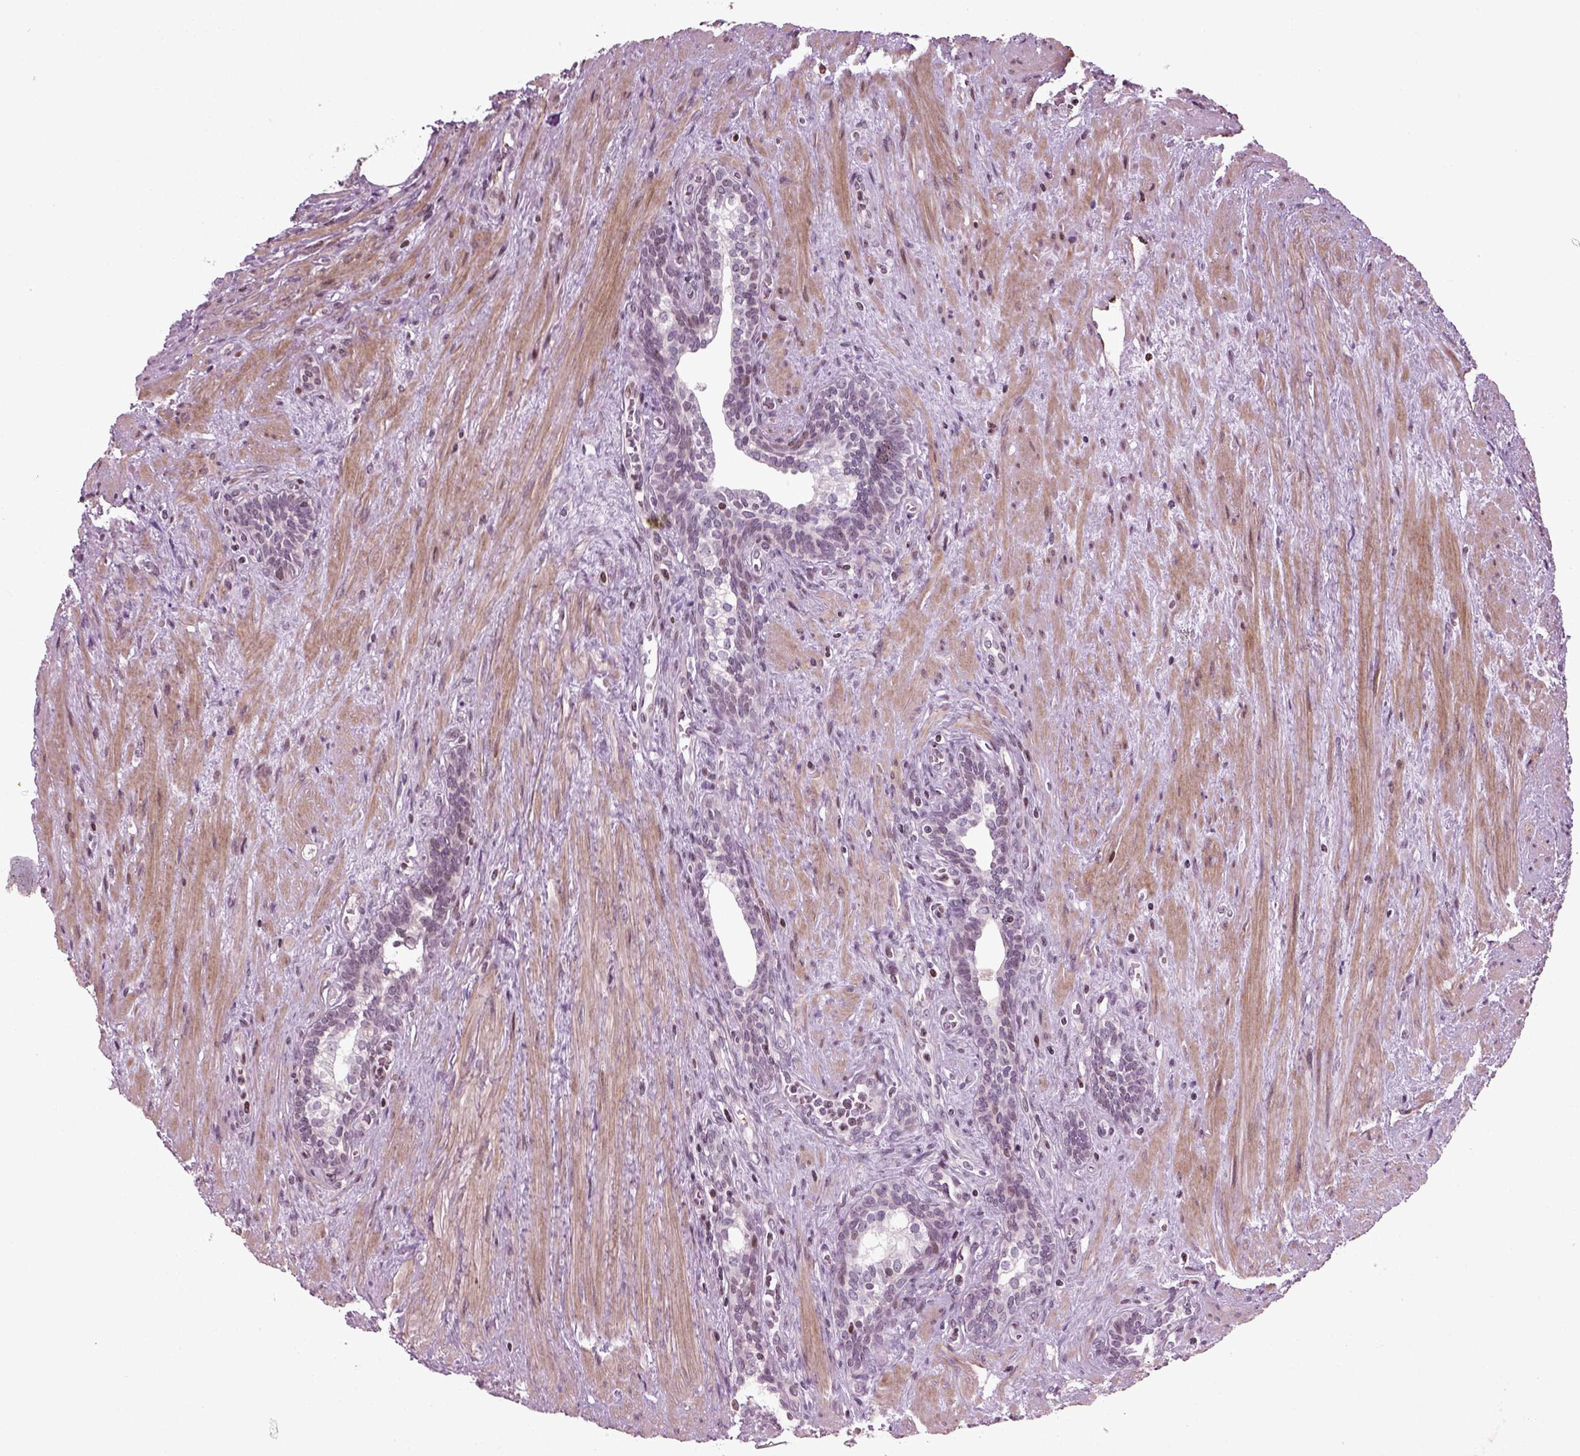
{"staining": {"intensity": "negative", "quantity": "none", "location": "none"}, "tissue": "prostate cancer", "cell_type": "Tumor cells", "image_type": "cancer", "snomed": [{"axis": "morphology", "description": "Adenocarcinoma, NOS"}, {"axis": "morphology", "description": "Adenocarcinoma, High grade"}, {"axis": "topography", "description": "Prostate"}], "caption": "Immunohistochemistry photomicrograph of neoplastic tissue: prostate cancer (adenocarcinoma) stained with DAB (3,3'-diaminobenzidine) exhibits no significant protein staining in tumor cells.", "gene": "HEYL", "patient": {"sex": "male", "age": 61}}